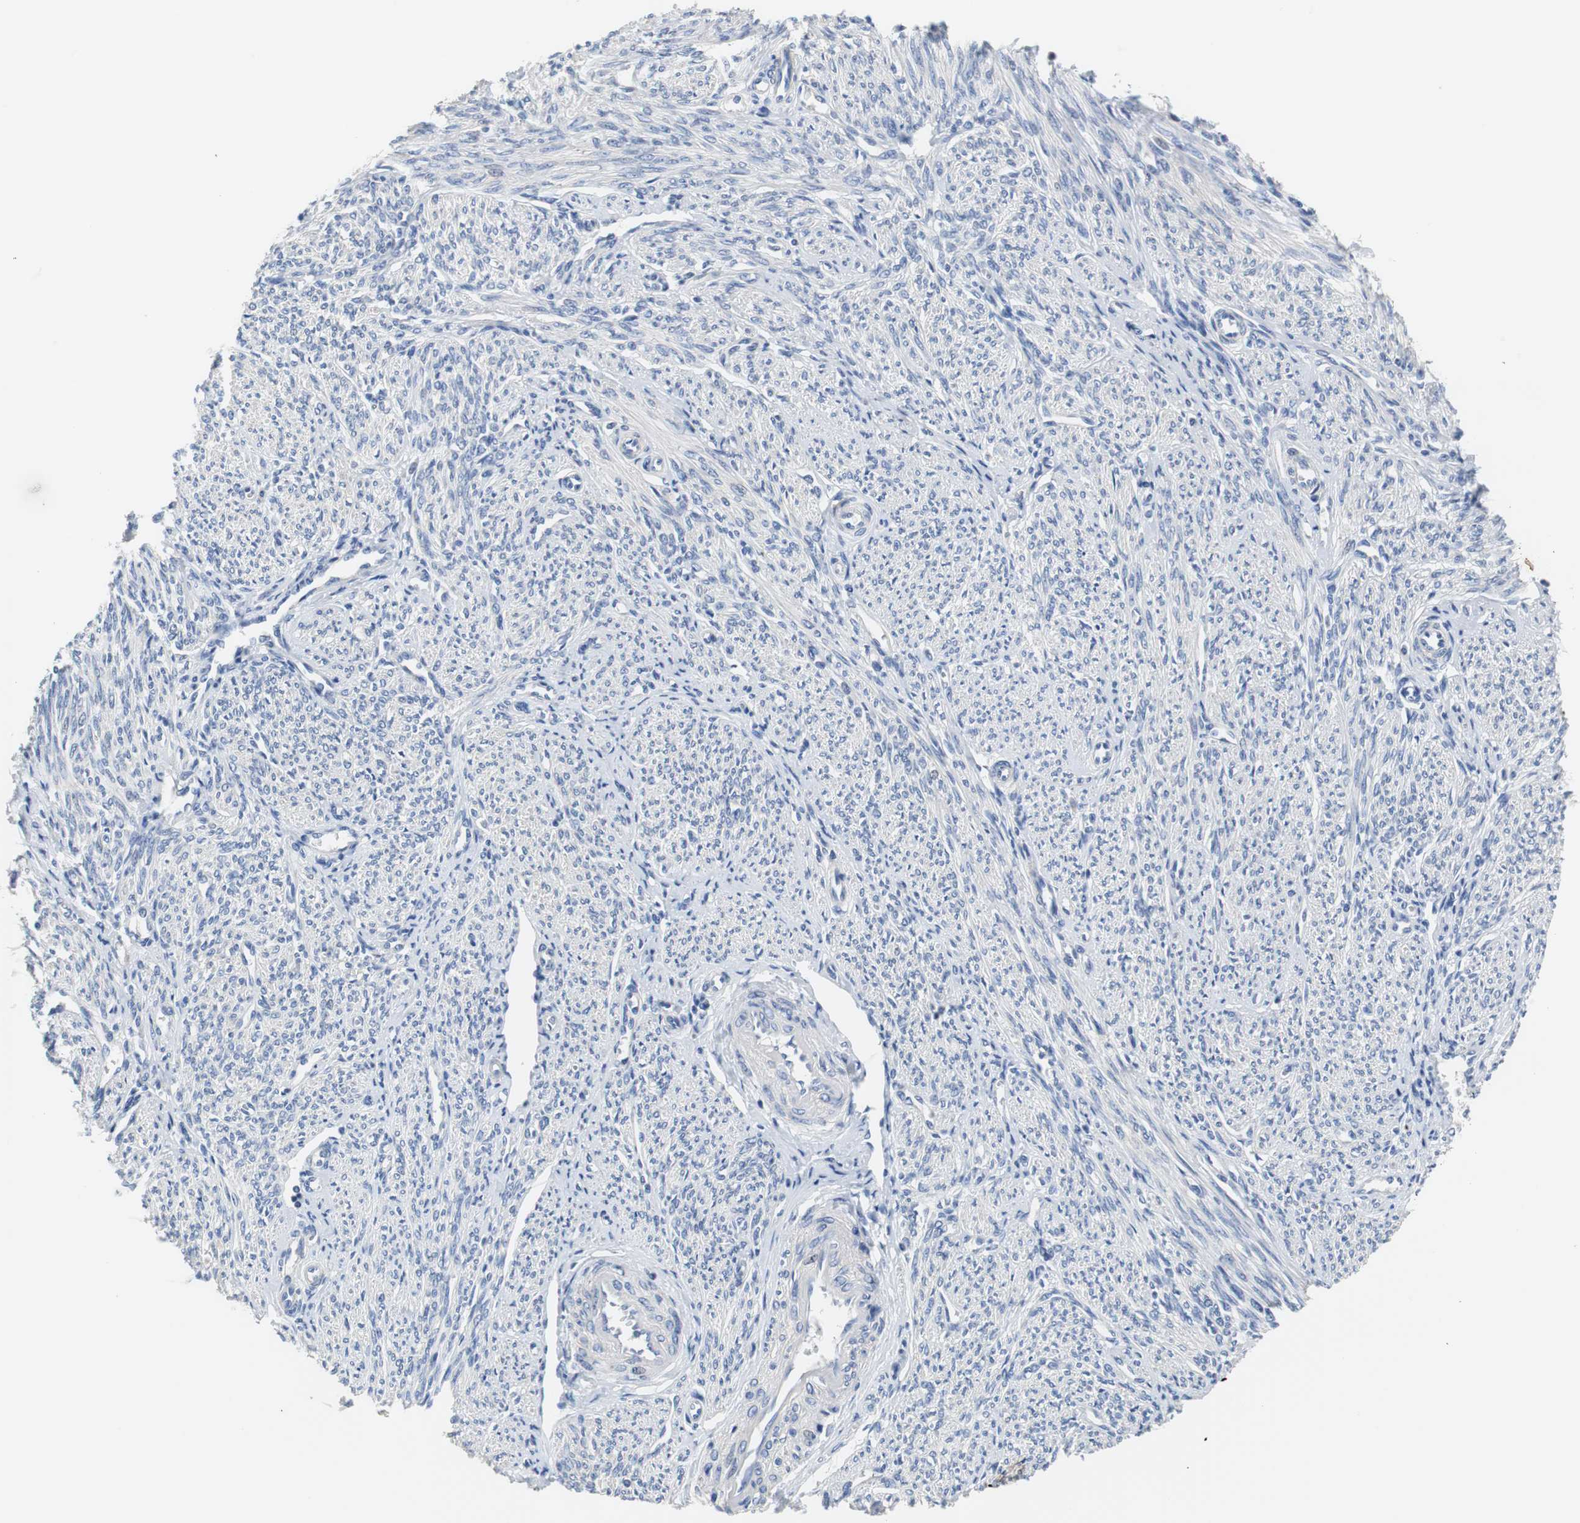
{"staining": {"intensity": "negative", "quantity": "none", "location": "none"}, "tissue": "smooth muscle", "cell_type": "Smooth muscle cells", "image_type": "normal", "snomed": [{"axis": "morphology", "description": "Normal tissue, NOS"}, {"axis": "topography", "description": "Smooth muscle"}], "caption": "This is an IHC photomicrograph of benign human smooth muscle. There is no positivity in smooth muscle cells.", "gene": "PCK1", "patient": {"sex": "female", "age": 65}}